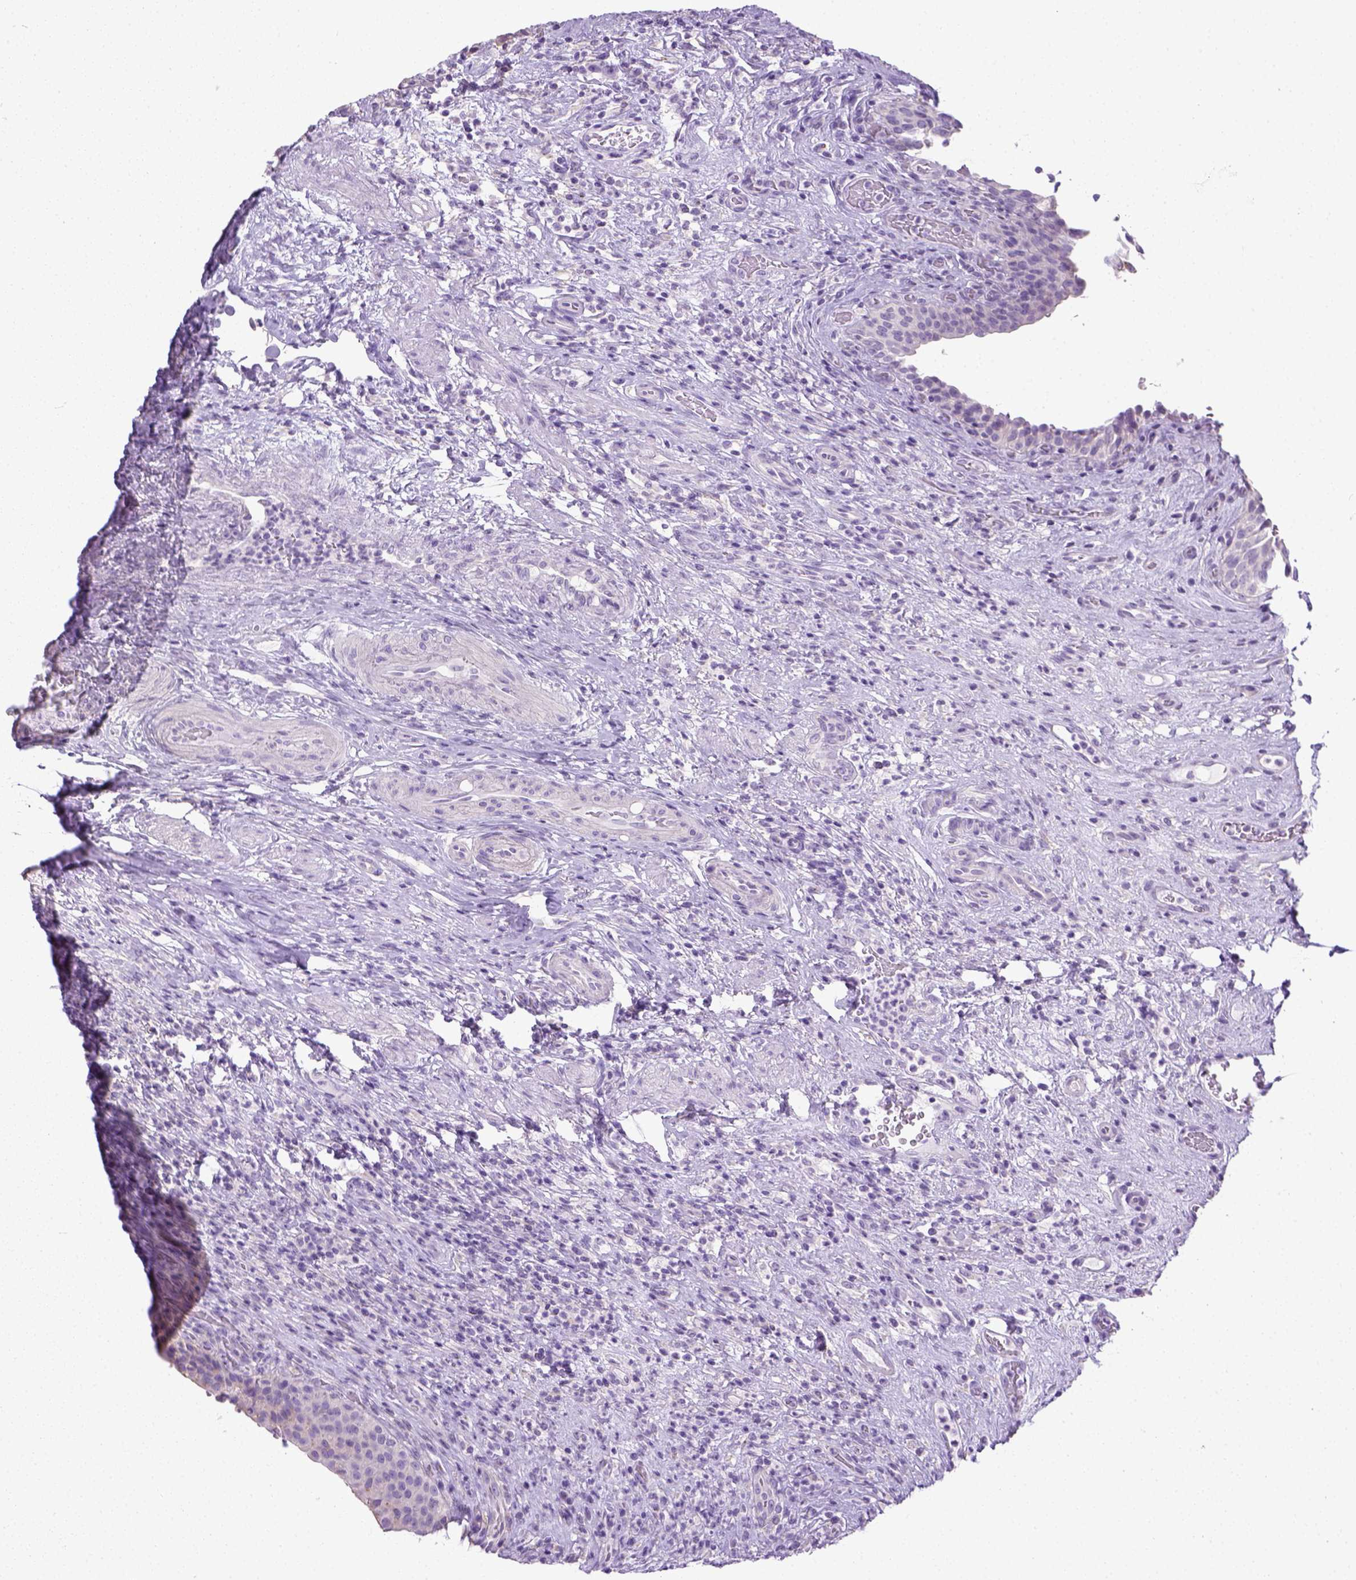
{"staining": {"intensity": "negative", "quantity": "none", "location": "none"}, "tissue": "urinary bladder", "cell_type": "Urothelial cells", "image_type": "normal", "snomed": [{"axis": "morphology", "description": "Normal tissue, NOS"}, {"axis": "topography", "description": "Urinary bladder"}, {"axis": "topography", "description": "Peripheral nerve tissue"}], "caption": "High magnification brightfield microscopy of unremarkable urinary bladder stained with DAB (3,3'-diaminobenzidine) (brown) and counterstained with hematoxylin (blue): urothelial cells show no significant expression. (Immunohistochemistry (ihc), brightfield microscopy, high magnification).", "gene": "LGSN", "patient": {"sex": "male", "age": 66}}